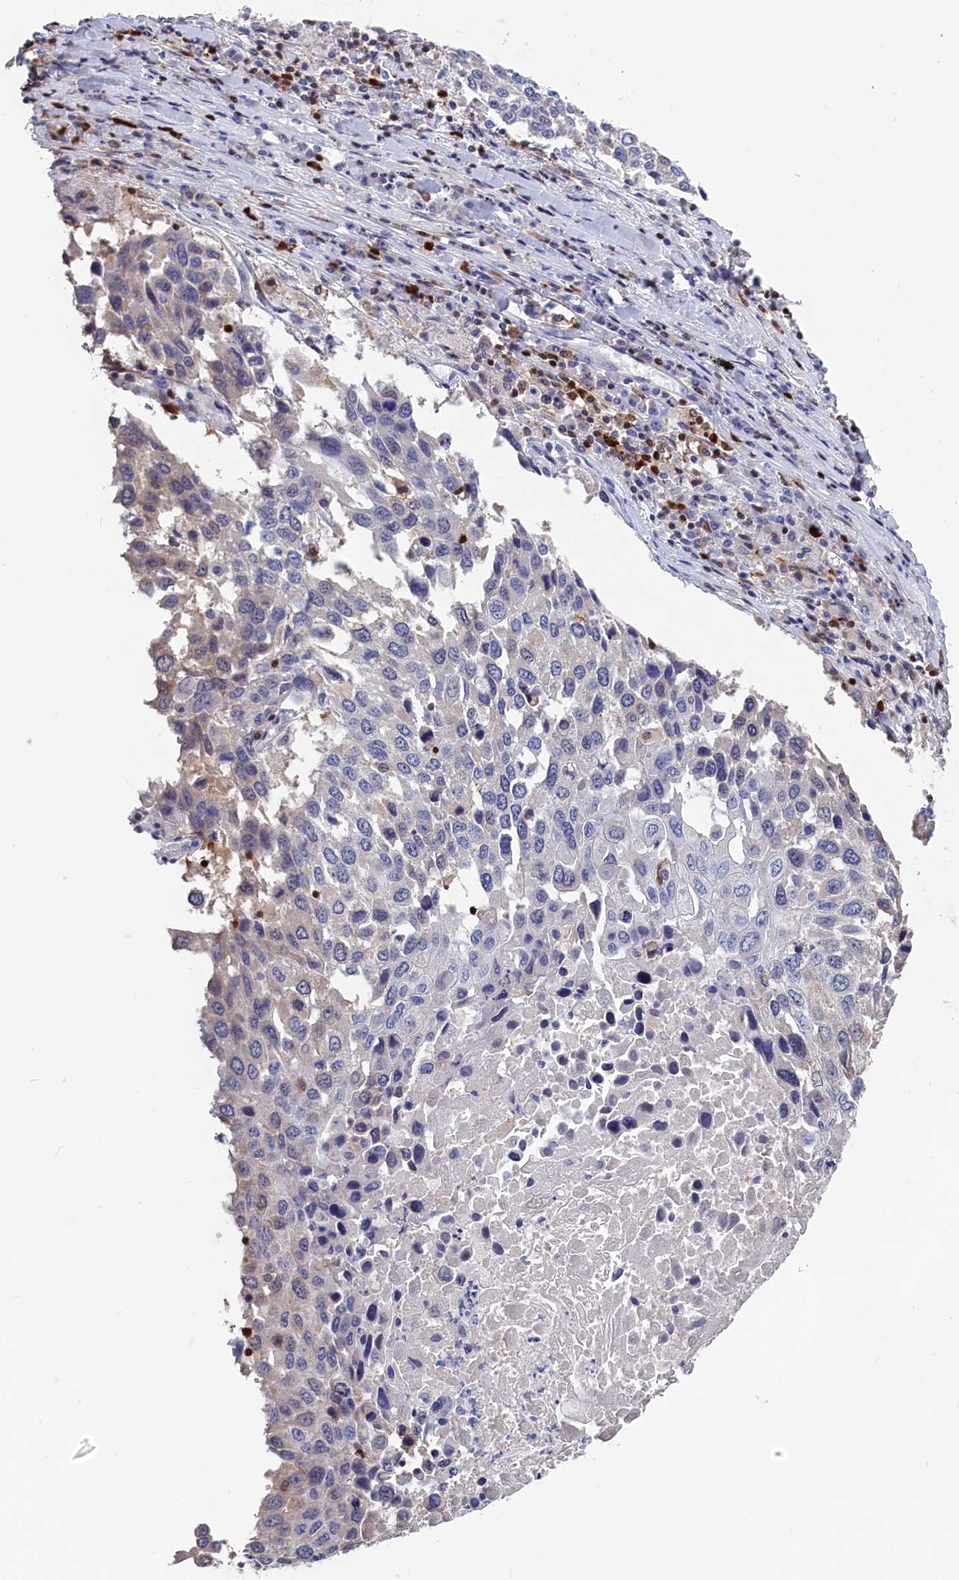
{"staining": {"intensity": "negative", "quantity": "none", "location": "none"}, "tissue": "lung cancer", "cell_type": "Tumor cells", "image_type": "cancer", "snomed": [{"axis": "morphology", "description": "Squamous cell carcinoma, NOS"}, {"axis": "topography", "description": "Lung"}], "caption": "DAB immunohistochemical staining of human lung cancer (squamous cell carcinoma) reveals no significant expression in tumor cells.", "gene": "CRIP1", "patient": {"sex": "male", "age": 65}}